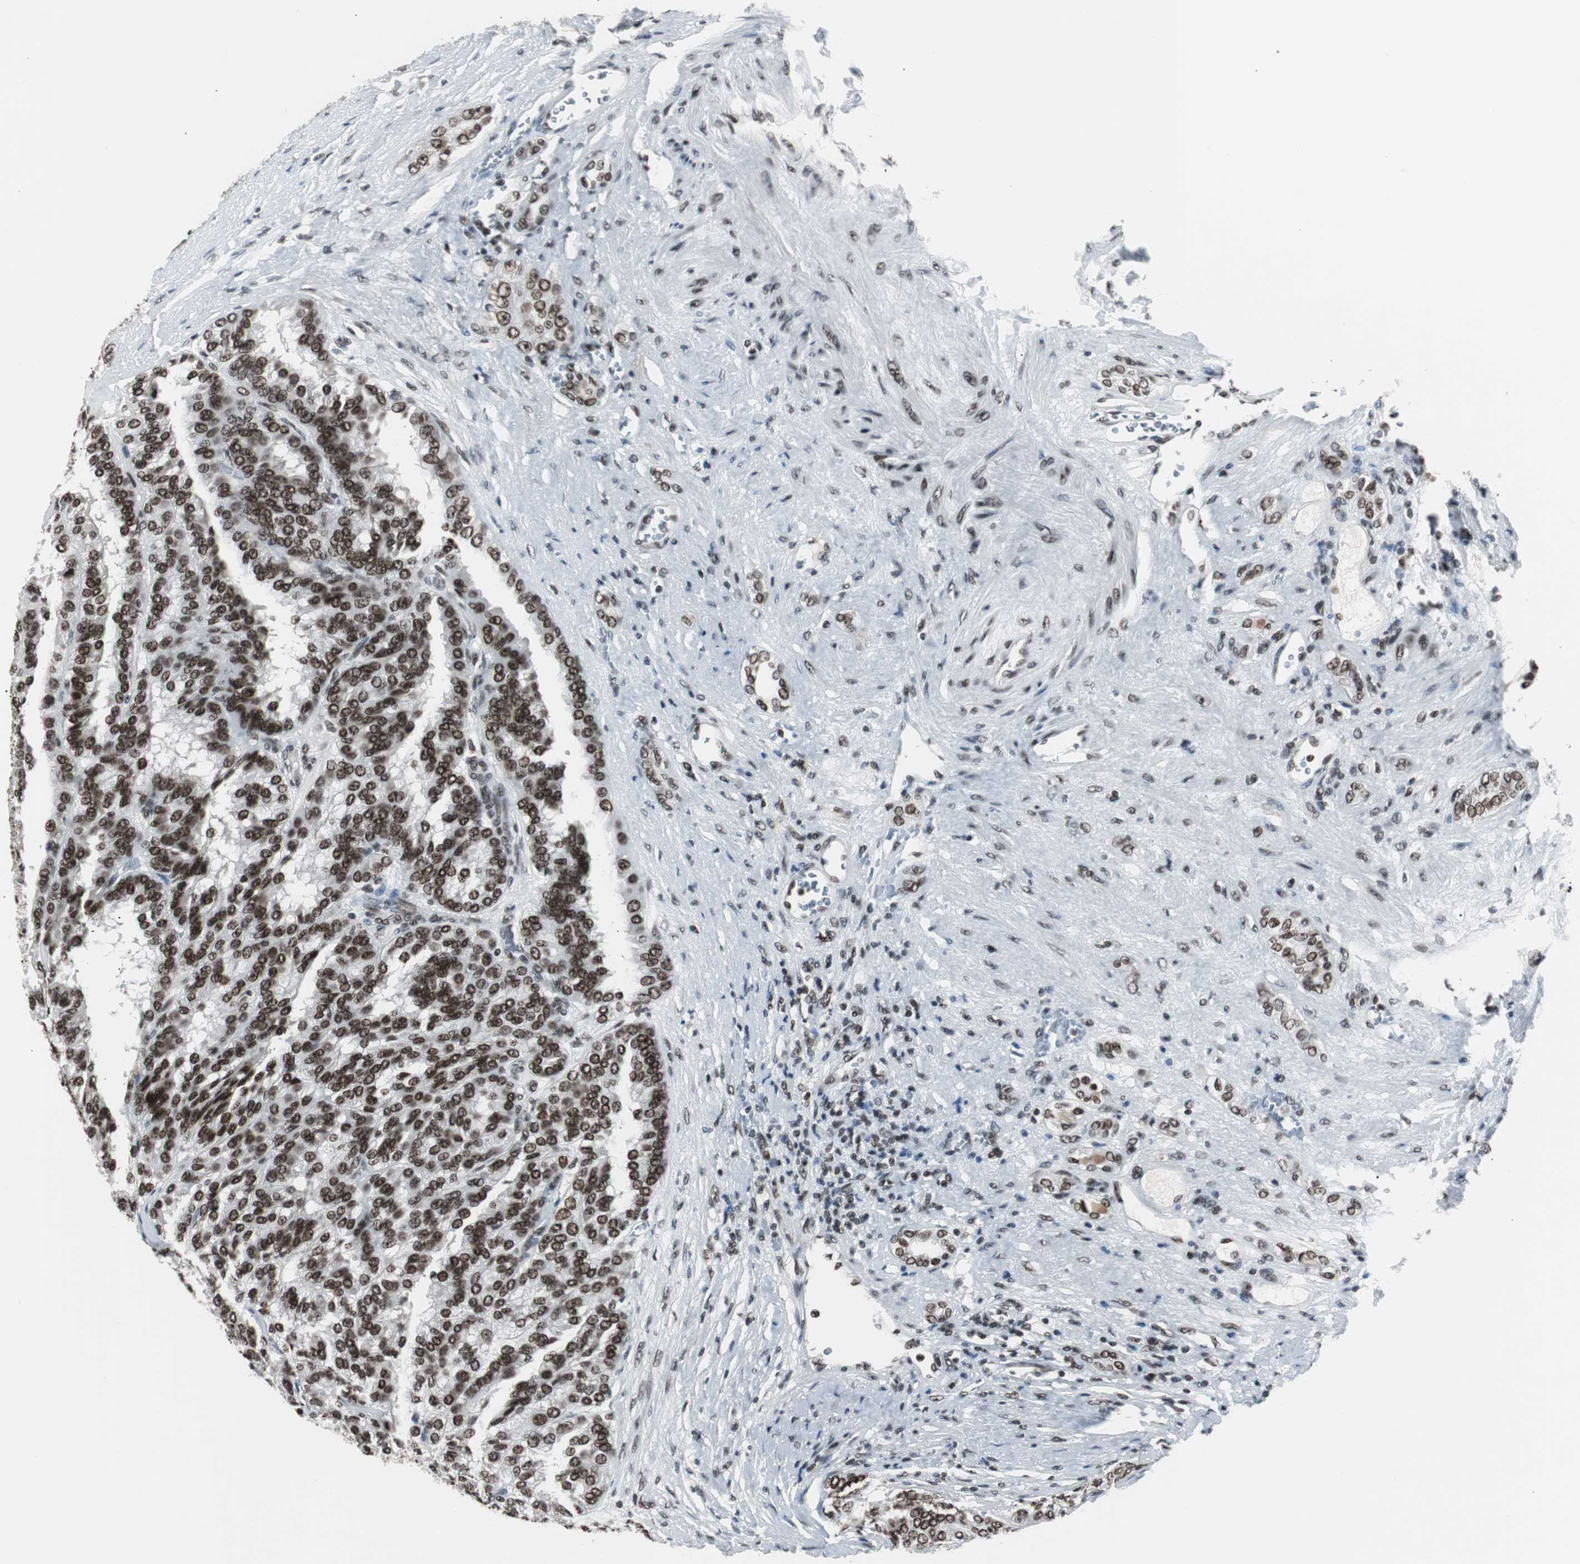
{"staining": {"intensity": "strong", "quantity": ">75%", "location": "nuclear"}, "tissue": "renal cancer", "cell_type": "Tumor cells", "image_type": "cancer", "snomed": [{"axis": "morphology", "description": "Adenocarcinoma, NOS"}, {"axis": "topography", "description": "Kidney"}], "caption": "Renal cancer stained with a protein marker reveals strong staining in tumor cells.", "gene": "XRCC1", "patient": {"sex": "male", "age": 46}}